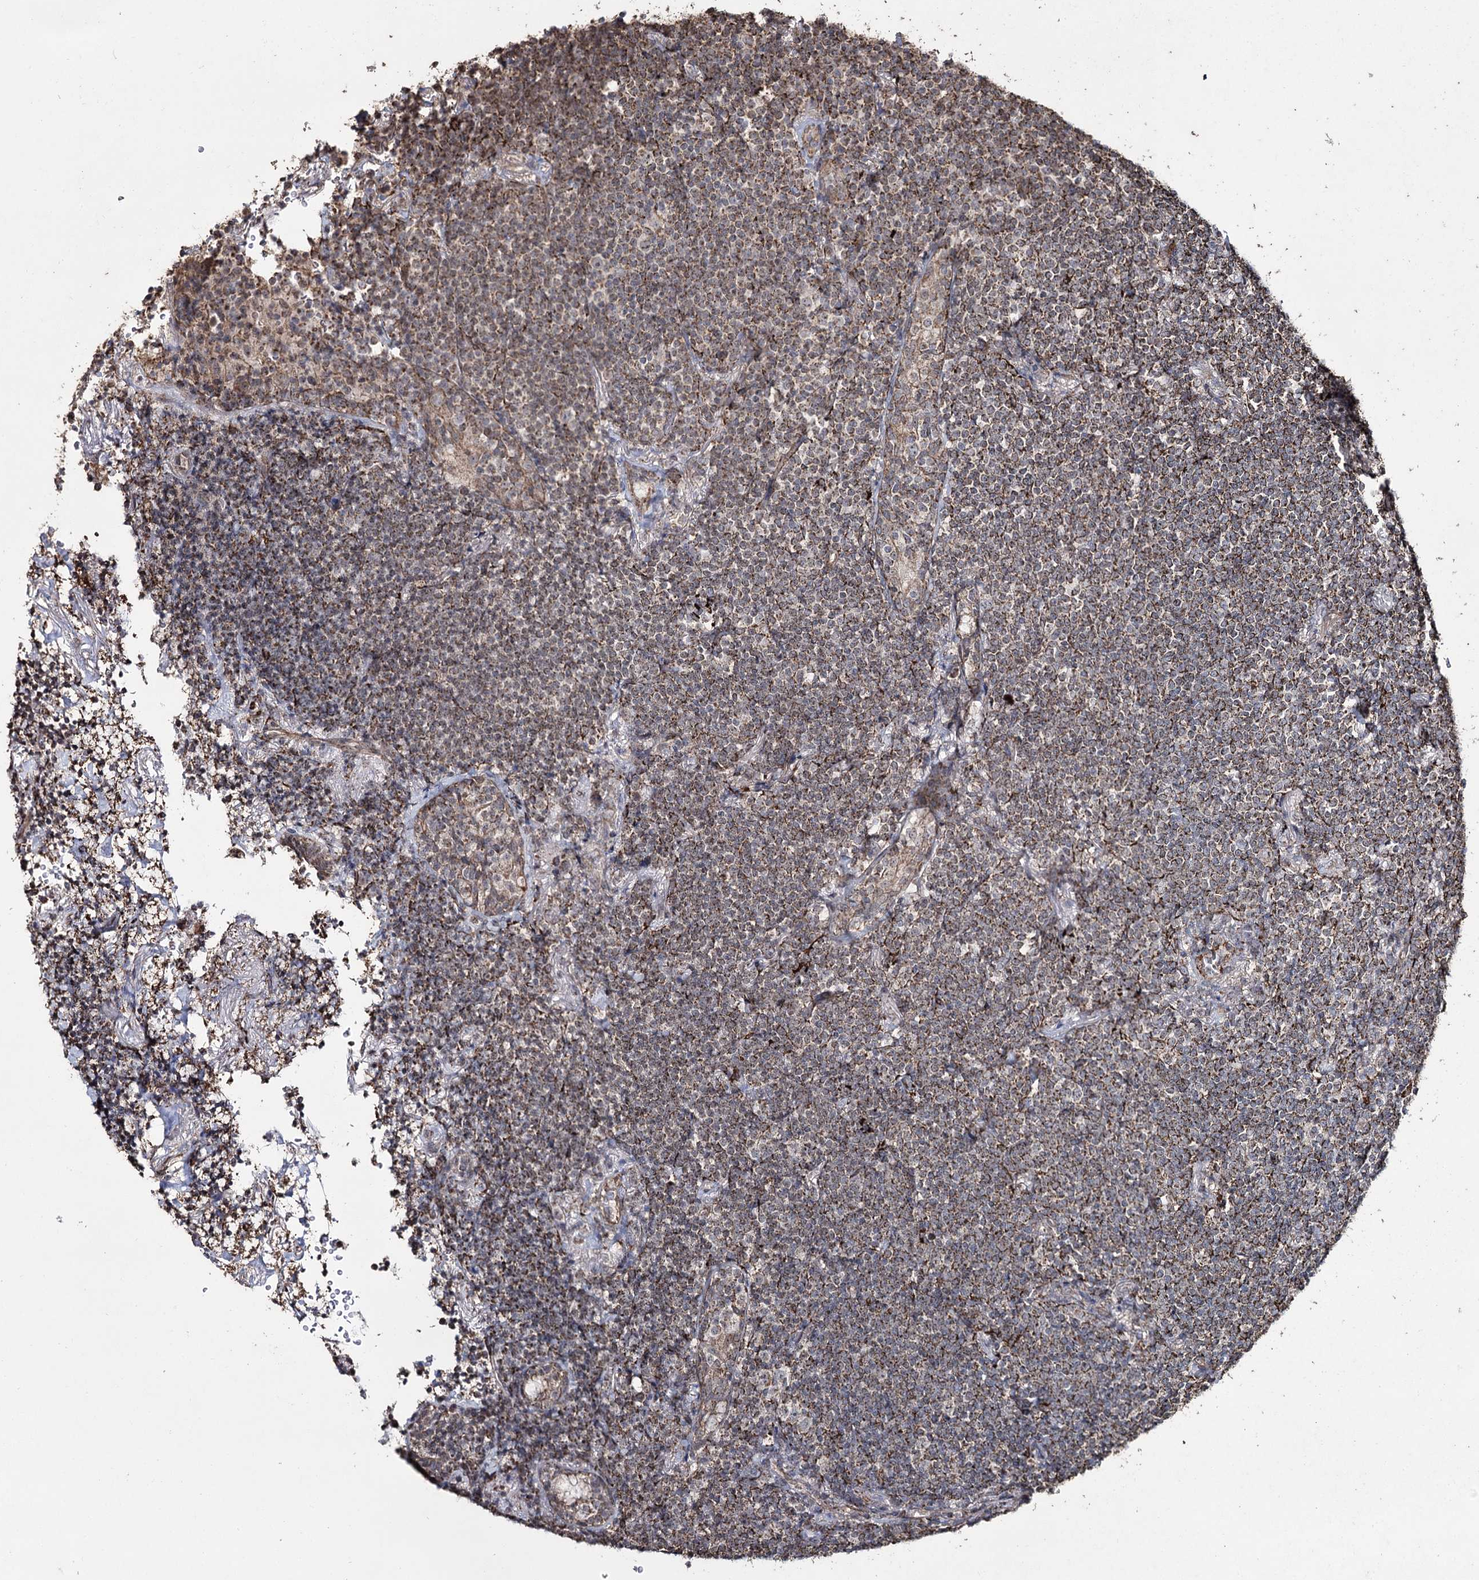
{"staining": {"intensity": "moderate", "quantity": "25%-75%", "location": "cytoplasmic/membranous"}, "tissue": "lymphoma", "cell_type": "Tumor cells", "image_type": "cancer", "snomed": [{"axis": "morphology", "description": "Malignant lymphoma, non-Hodgkin's type, Low grade"}, {"axis": "topography", "description": "Lung"}], "caption": "Protein analysis of low-grade malignant lymphoma, non-Hodgkin's type tissue displays moderate cytoplasmic/membranous expression in approximately 25%-75% of tumor cells.", "gene": "SLF2", "patient": {"sex": "female", "age": 71}}